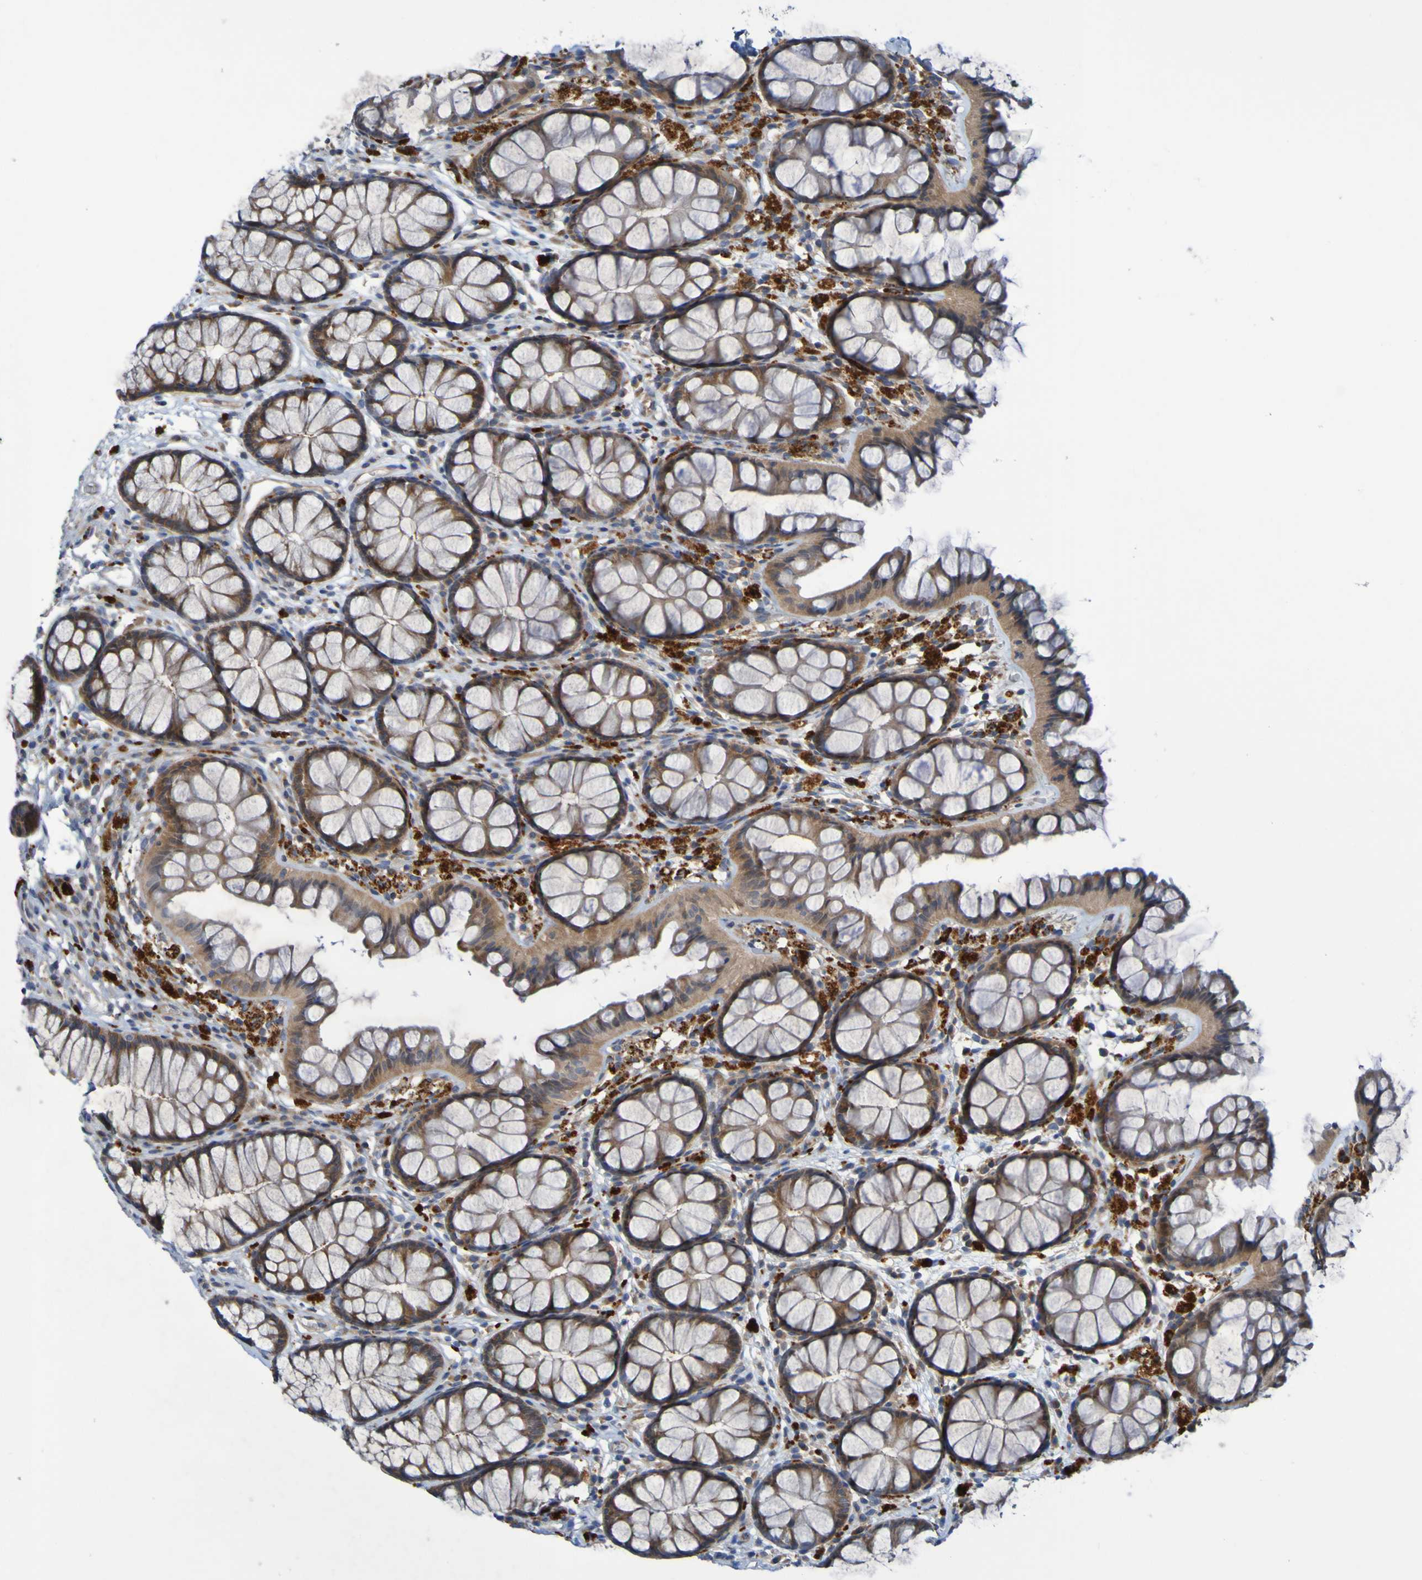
{"staining": {"intensity": "weak", "quantity": ">75%", "location": "cytoplasmic/membranous"}, "tissue": "colon", "cell_type": "Endothelial cells", "image_type": "normal", "snomed": [{"axis": "morphology", "description": "Normal tissue, NOS"}, {"axis": "topography", "description": "Colon"}], "caption": "Colon stained with DAB (3,3'-diaminobenzidine) immunohistochemistry shows low levels of weak cytoplasmic/membranous positivity in approximately >75% of endothelial cells. (DAB IHC with brightfield microscopy, high magnification).", "gene": "SDK1", "patient": {"sex": "female", "age": 55}}